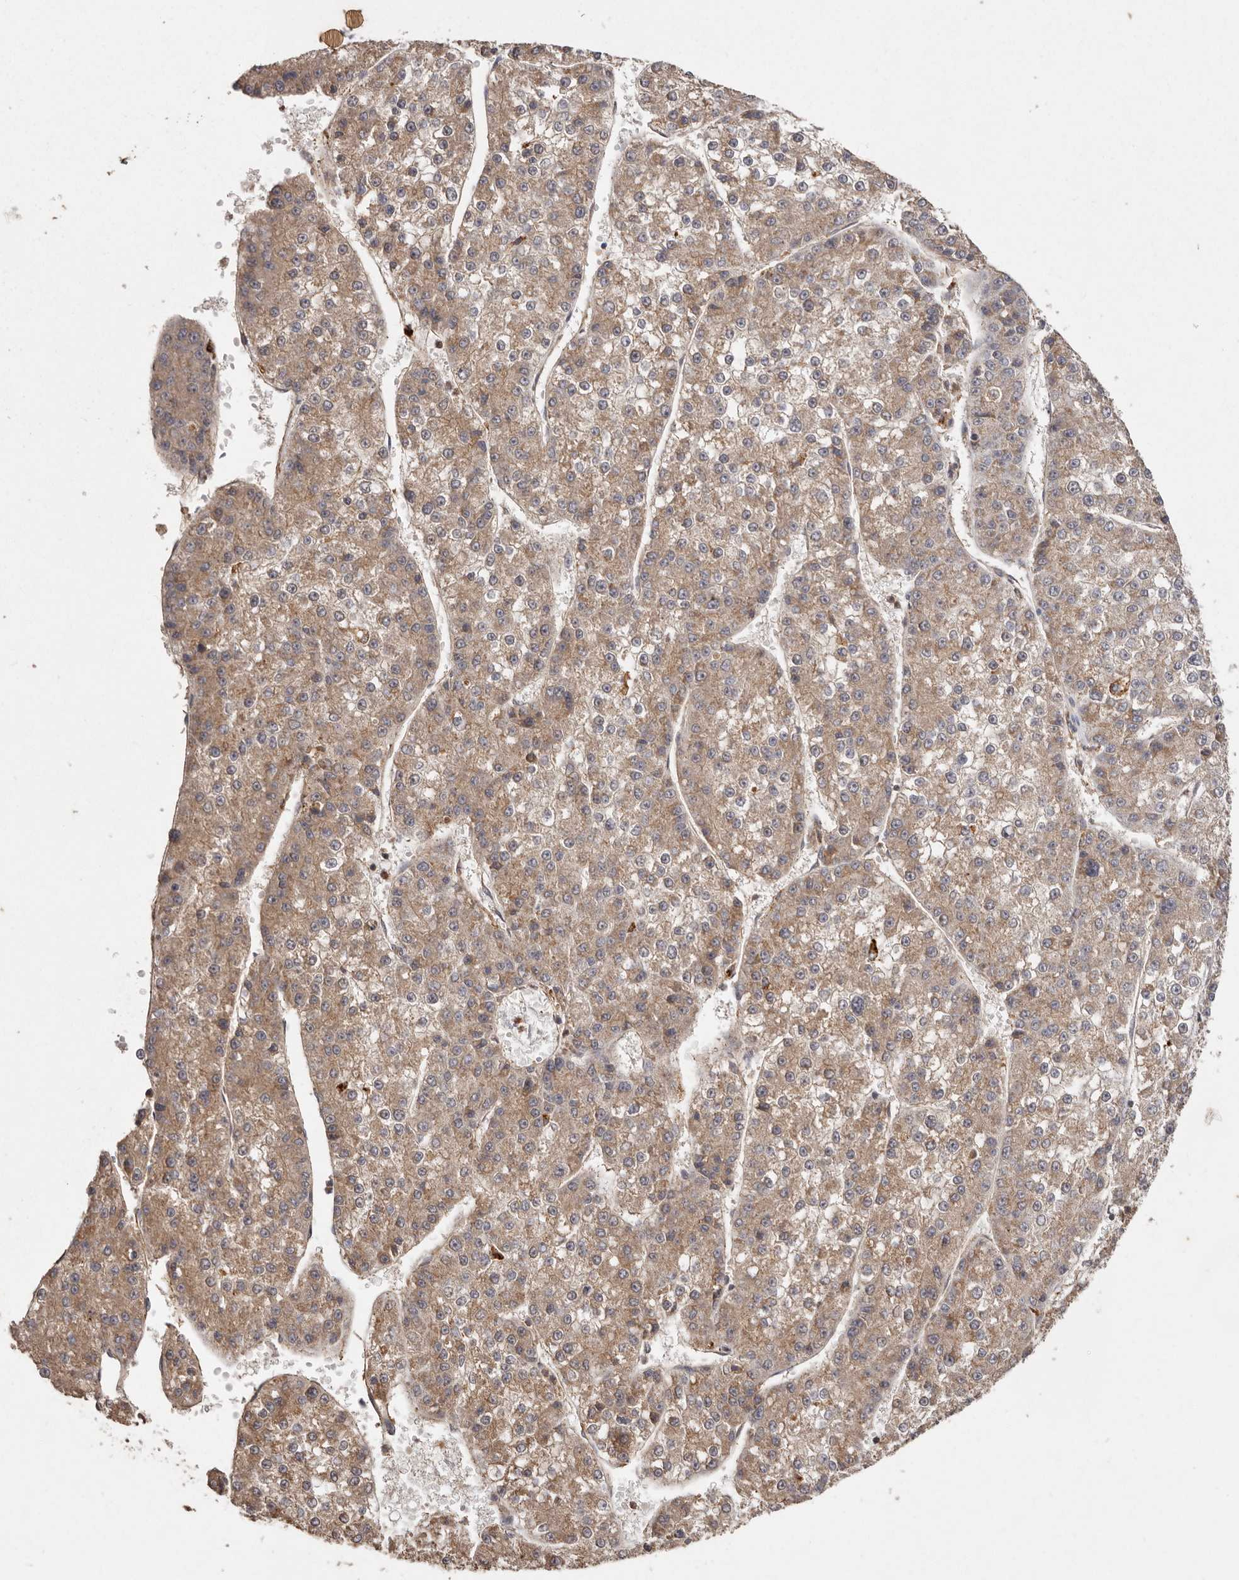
{"staining": {"intensity": "moderate", "quantity": ">75%", "location": "cytoplasmic/membranous"}, "tissue": "liver cancer", "cell_type": "Tumor cells", "image_type": "cancer", "snomed": [{"axis": "morphology", "description": "Carcinoma, Hepatocellular, NOS"}, {"axis": "topography", "description": "Liver"}], "caption": "High-power microscopy captured an immunohistochemistry (IHC) micrograph of liver cancer (hepatocellular carcinoma), revealing moderate cytoplasmic/membranous expression in about >75% of tumor cells.", "gene": "RWDD1", "patient": {"sex": "female", "age": 73}}